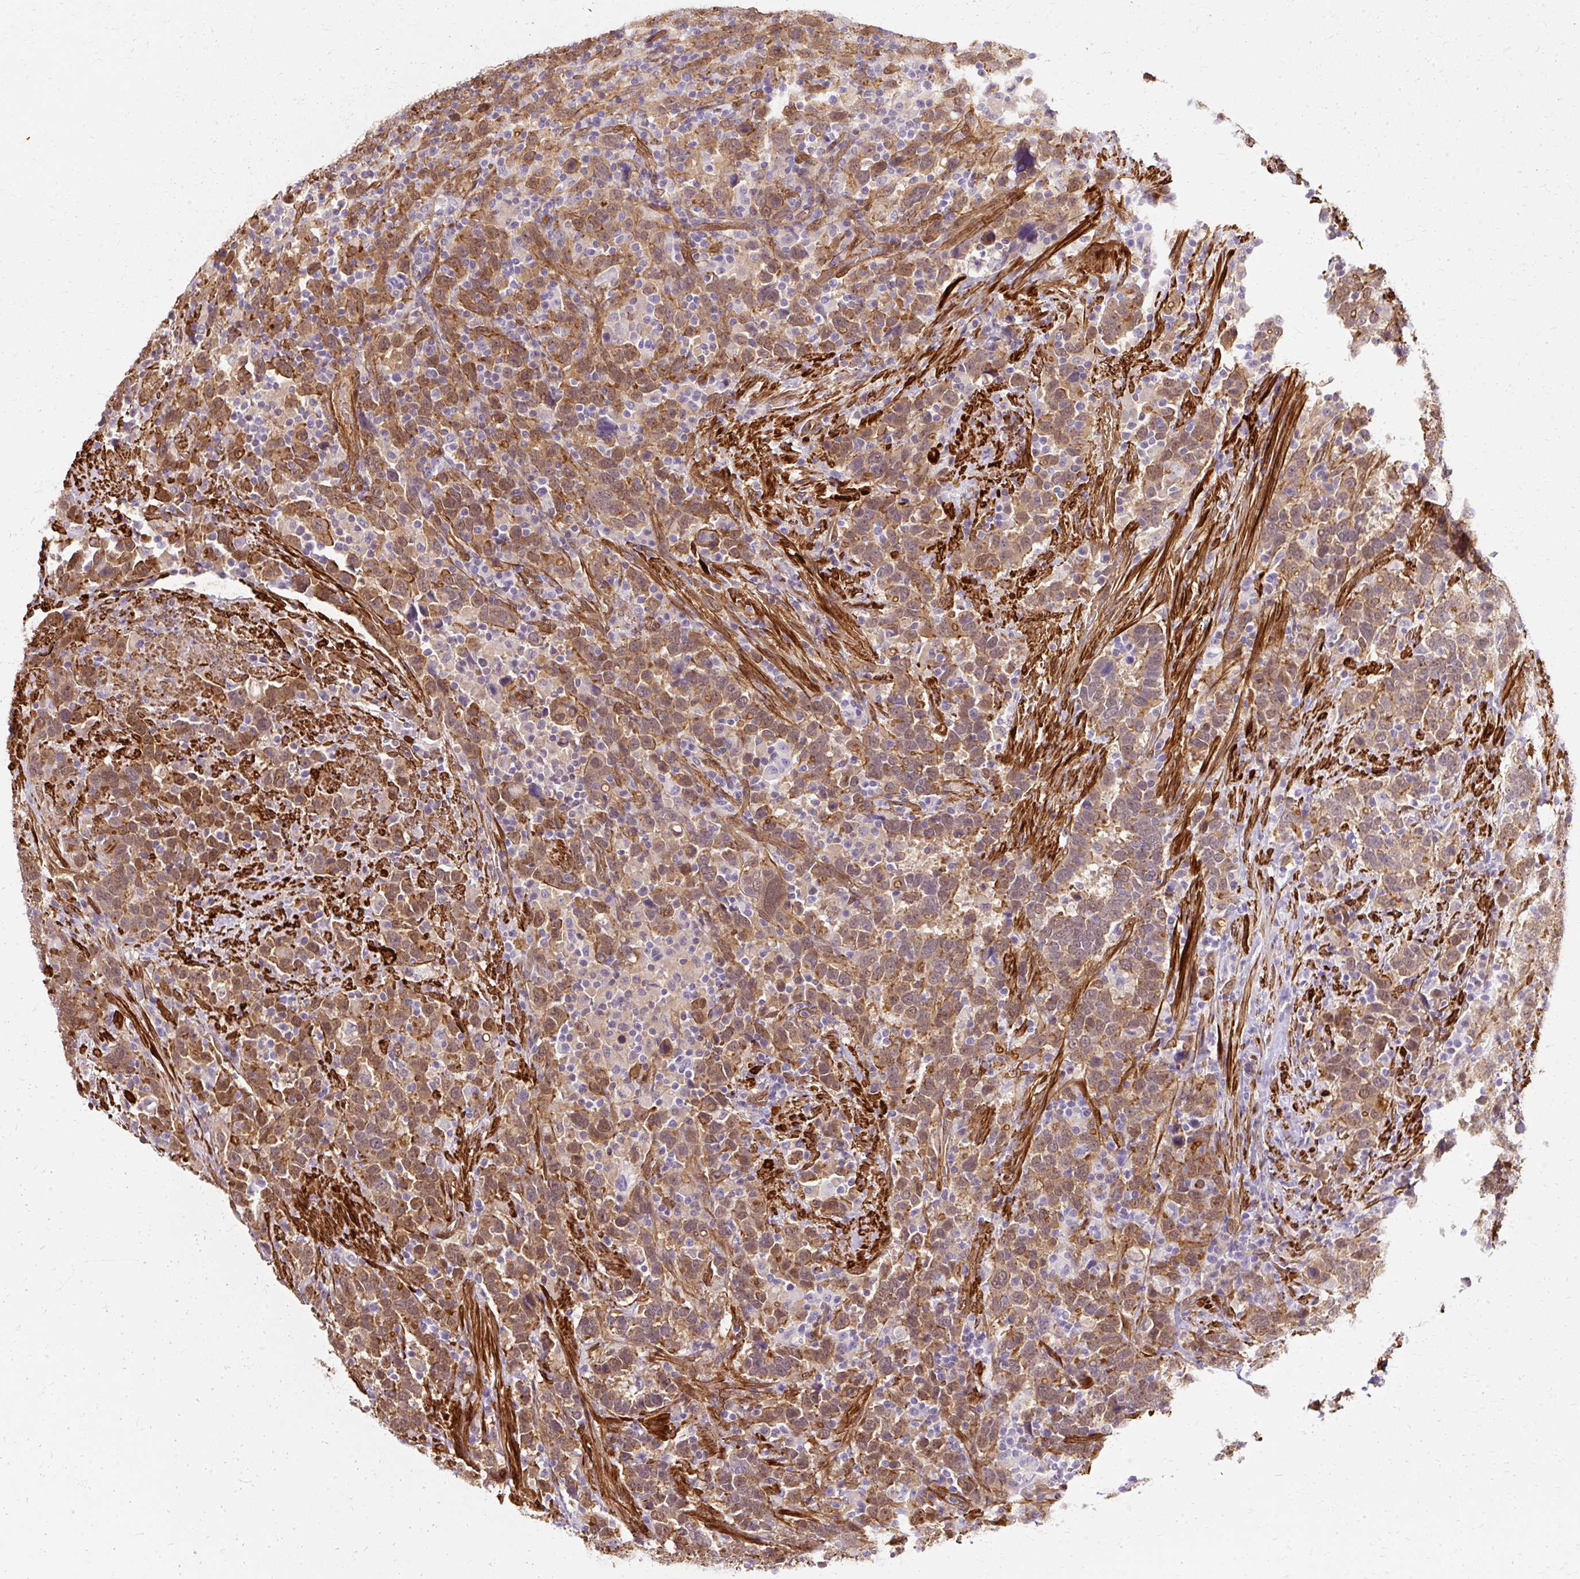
{"staining": {"intensity": "moderate", "quantity": ">75%", "location": "cytoplasmic/membranous,nuclear"}, "tissue": "urothelial cancer", "cell_type": "Tumor cells", "image_type": "cancer", "snomed": [{"axis": "morphology", "description": "Urothelial carcinoma, High grade"}, {"axis": "topography", "description": "Urinary bladder"}], "caption": "Approximately >75% of tumor cells in human urothelial cancer exhibit moderate cytoplasmic/membranous and nuclear protein staining as visualized by brown immunohistochemical staining.", "gene": "CNN3", "patient": {"sex": "male", "age": 61}}